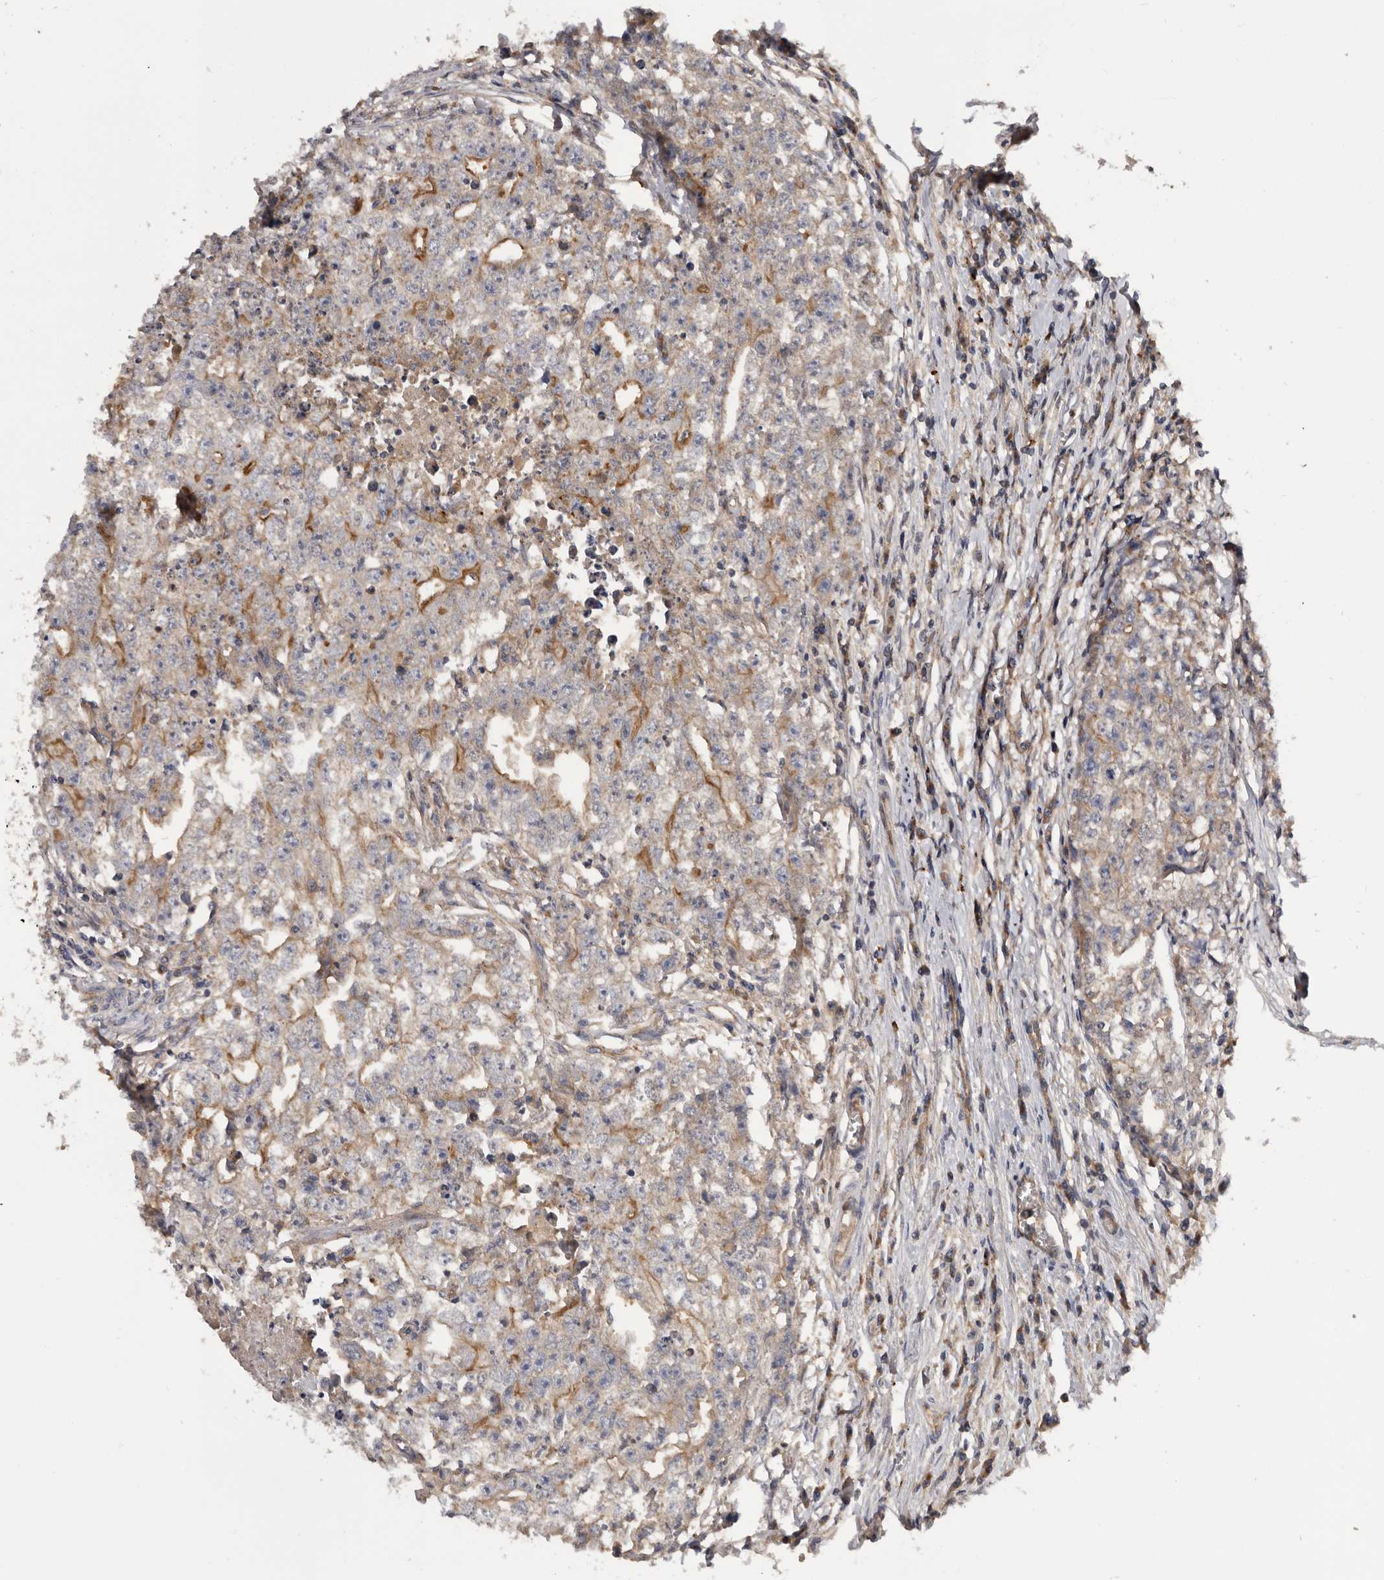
{"staining": {"intensity": "moderate", "quantity": "<25%", "location": "cytoplasmic/membranous"}, "tissue": "testis cancer", "cell_type": "Tumor cells", "image_type": "cancer", "snomed": [{"axis": "morphology", "description": "Seminoma, NOS"}, {"axis": "morphology", "description": "Carcinoma, Embryonal, NOS"}, {"axis": "topography", "description": "Testis"}], "caption": "Protein staining exhibits moderate cytoplasmic/membranous staining in approximately <25% of tumor cells in testis cancer. The staining was performed using DAB (3,3'-diaminobenzidine), with brown indicating positive protein expression. Nuclei are stained blue with hematoxylin.", "gene": "INKA2", "patient": {"sex": "male", "age": 43}}